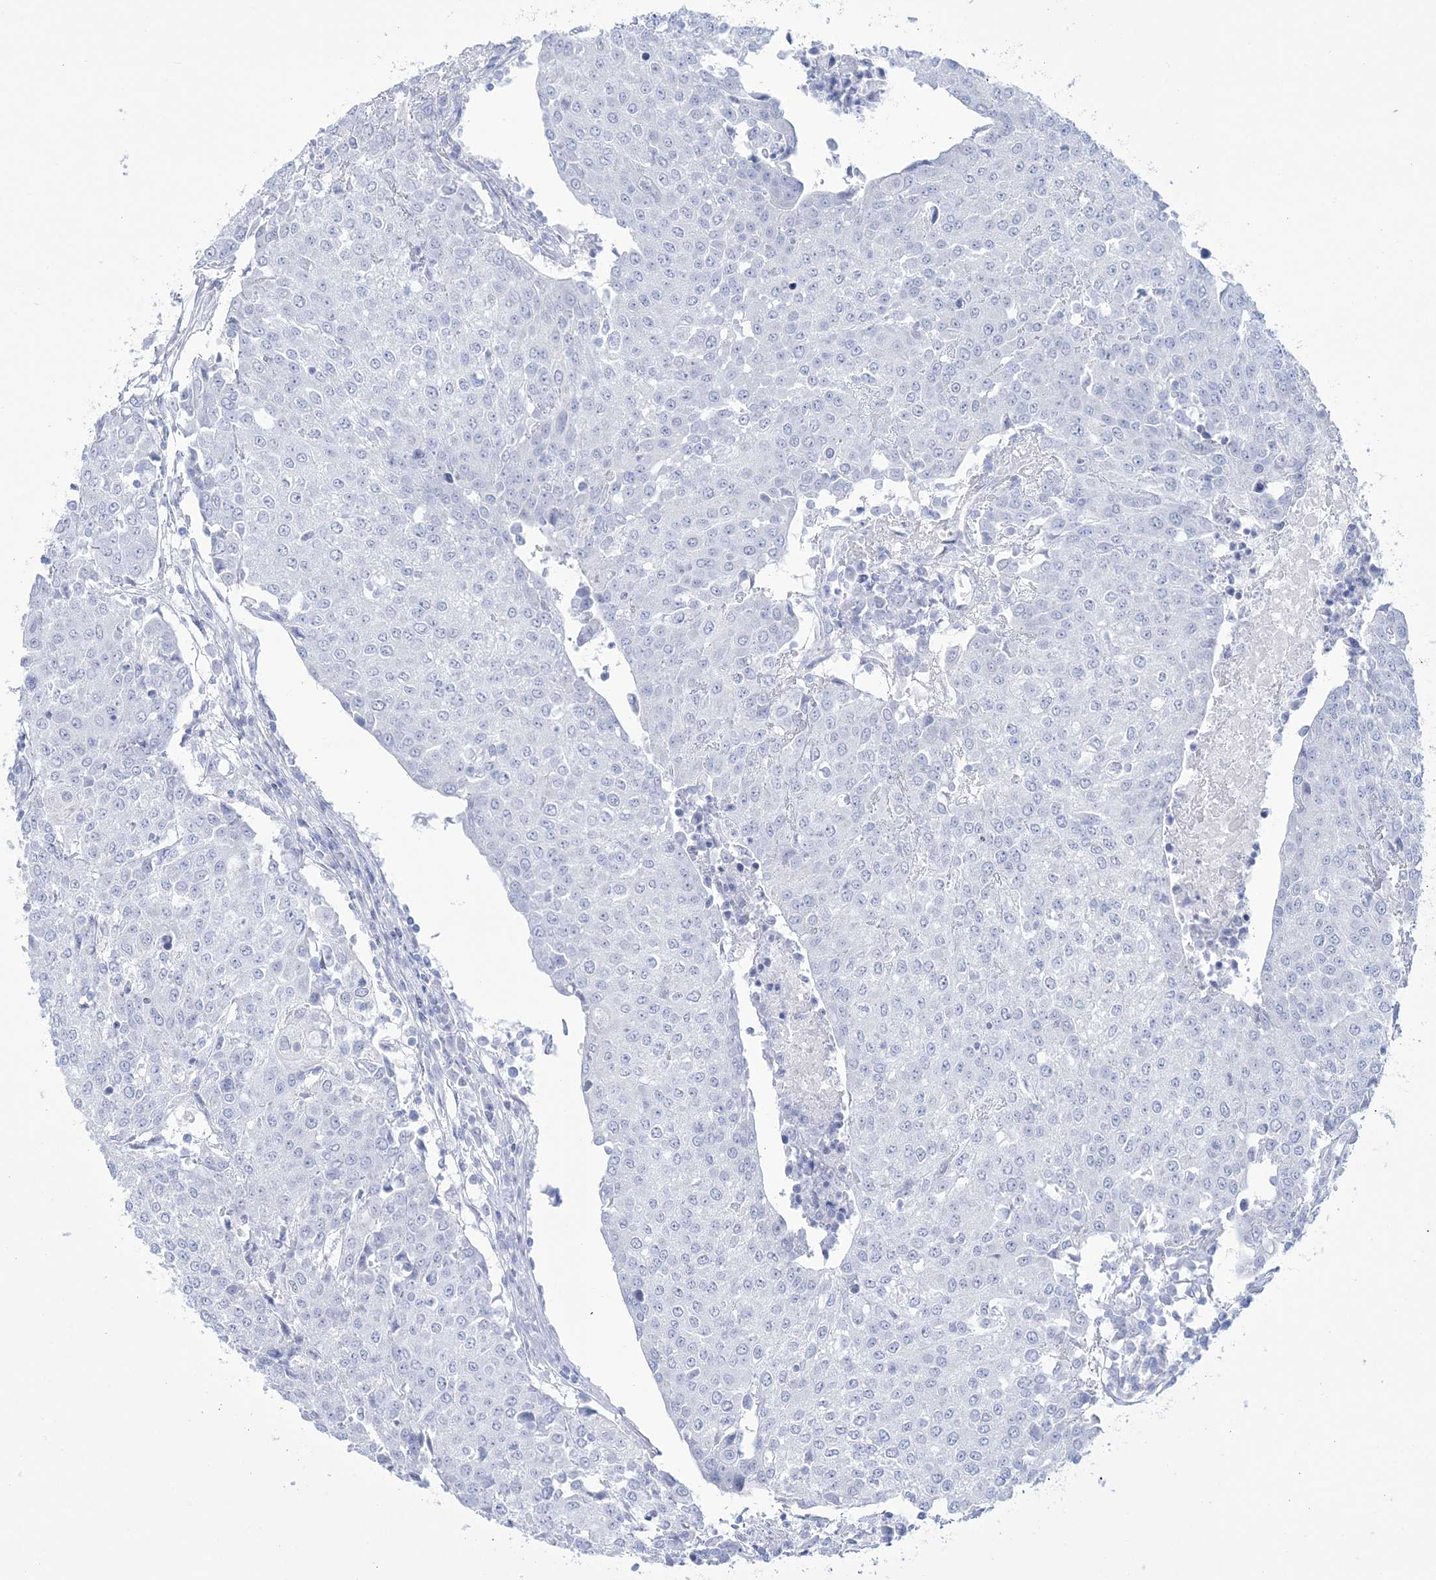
{"staining": {"intensity": "negative", "quantity": "none", "location": "none"}, "tissue": "urothelial cancer", "cell_type": "Tumor cells", "image_type": "cancer", "snomed": [{"axis": "morphology", "description": "Urothelial carcinoma, High grade"}, {"axis": "topography", "description": "Urinary bladder"}], "caption": "The histopathology image shows no significant staining in tumor cells of urothelial cancer.", "gene": "RBP2", "patient": {"sex": "female", "age": 85}}